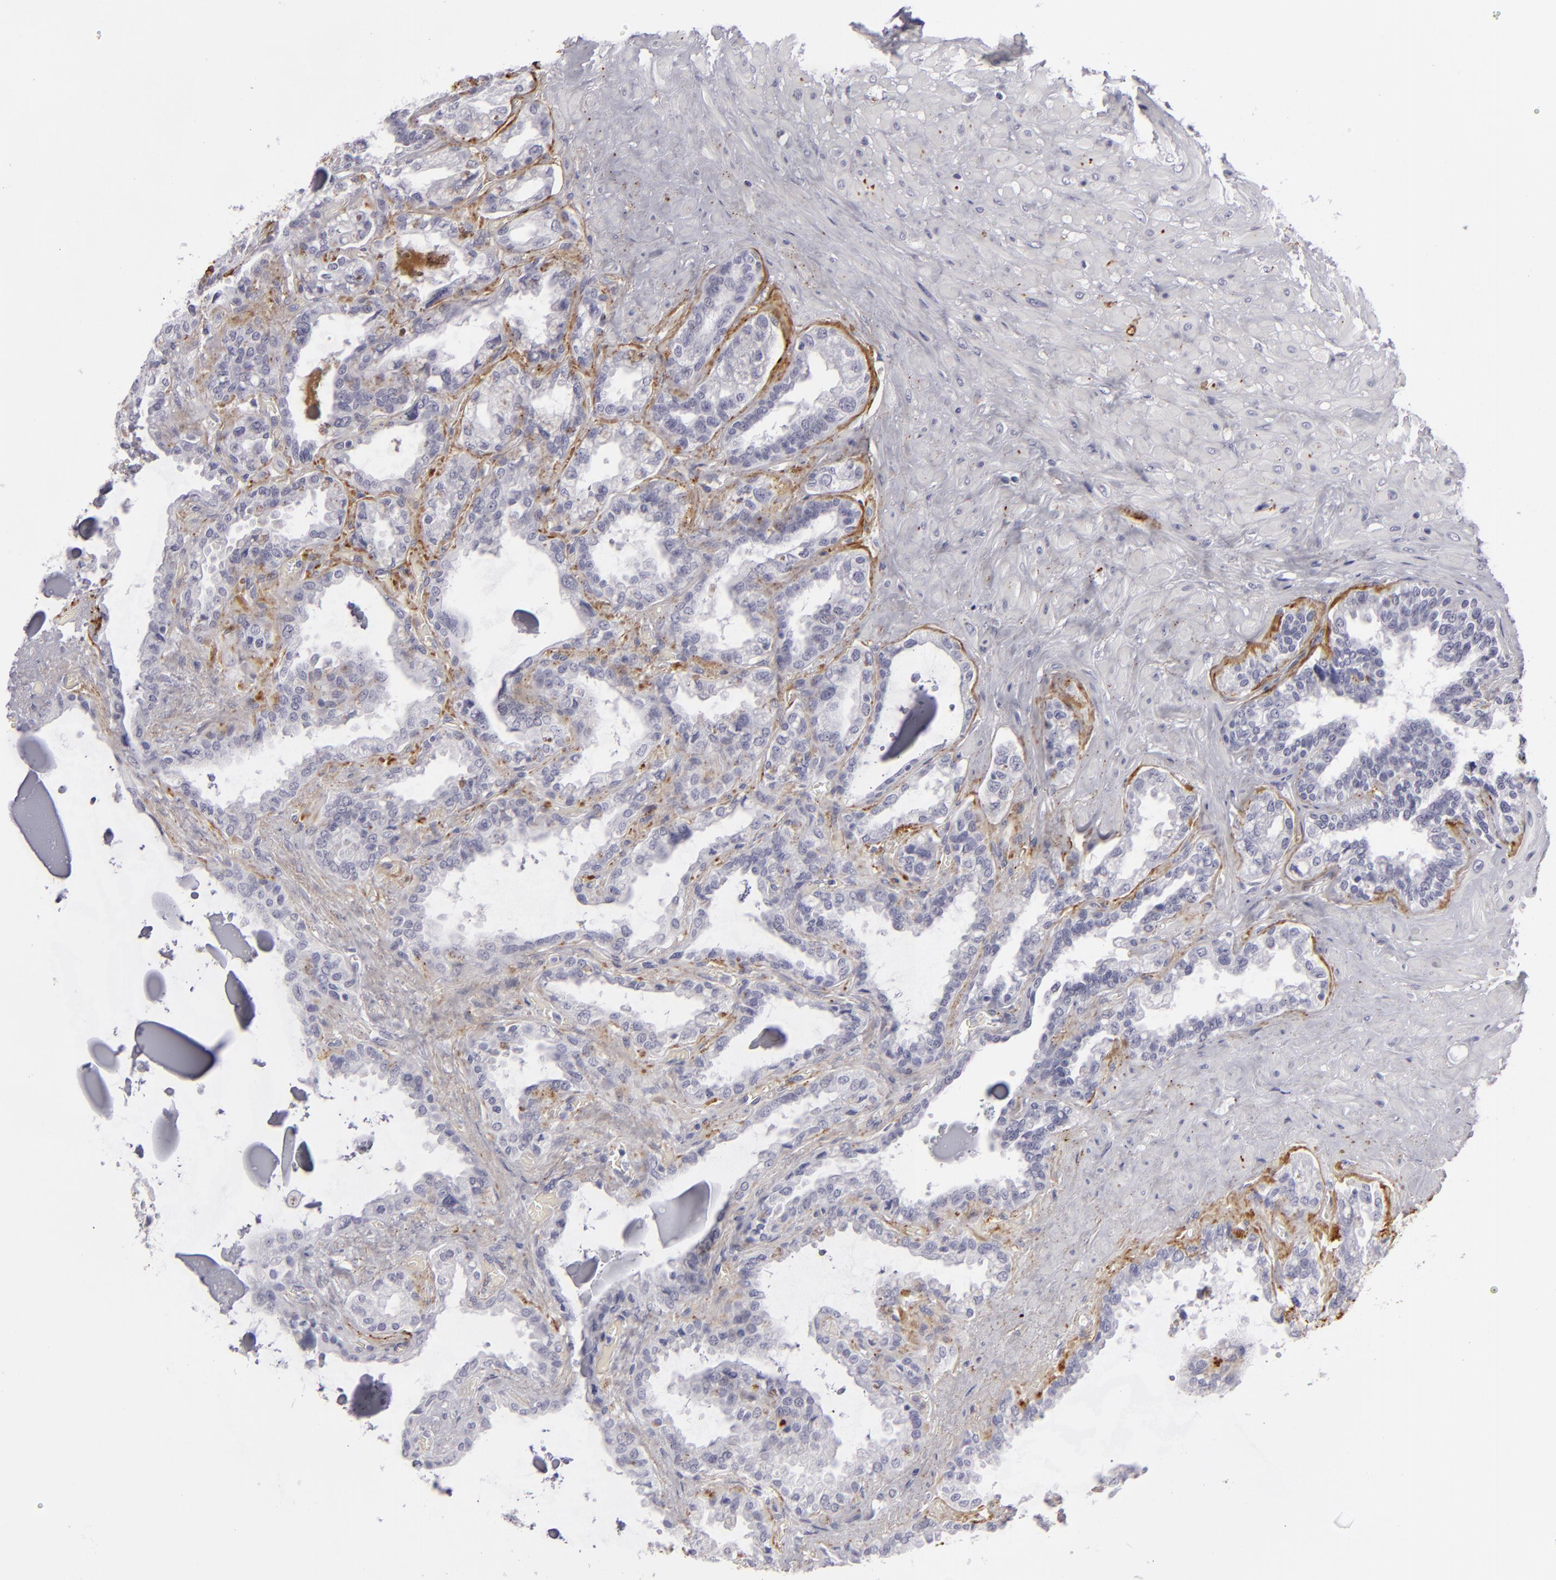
{"staining": {"intensity": "negative", "quantity": "none", "location": "none"}, "tissue": "seminal vesicle", "cell_type": "Glandular cells", "image_type": "normal", "snomed": [{"axis": "morphology", "description": "Normal tissue, NOS"}, {"axis": "morphology", "description": "Inflammation, NOS"}, {"axis": "topography", "description": "Urinary bladder"}, {"axis": "topography", "description": "Prostate"}, {"axis": "topography", "description": "Seminal veicle"}], "caption": "Immunohistochemistry (IHC) of normal seminal vesicle shows no staining in glandular cells. The staining is performed using DAB (3,3'-diaminobenzidine) brown chromogen with nuclei counter-stained in using hematoxylin.", "gene": "C9", "patient": {"sex": "male", "age": 82}}